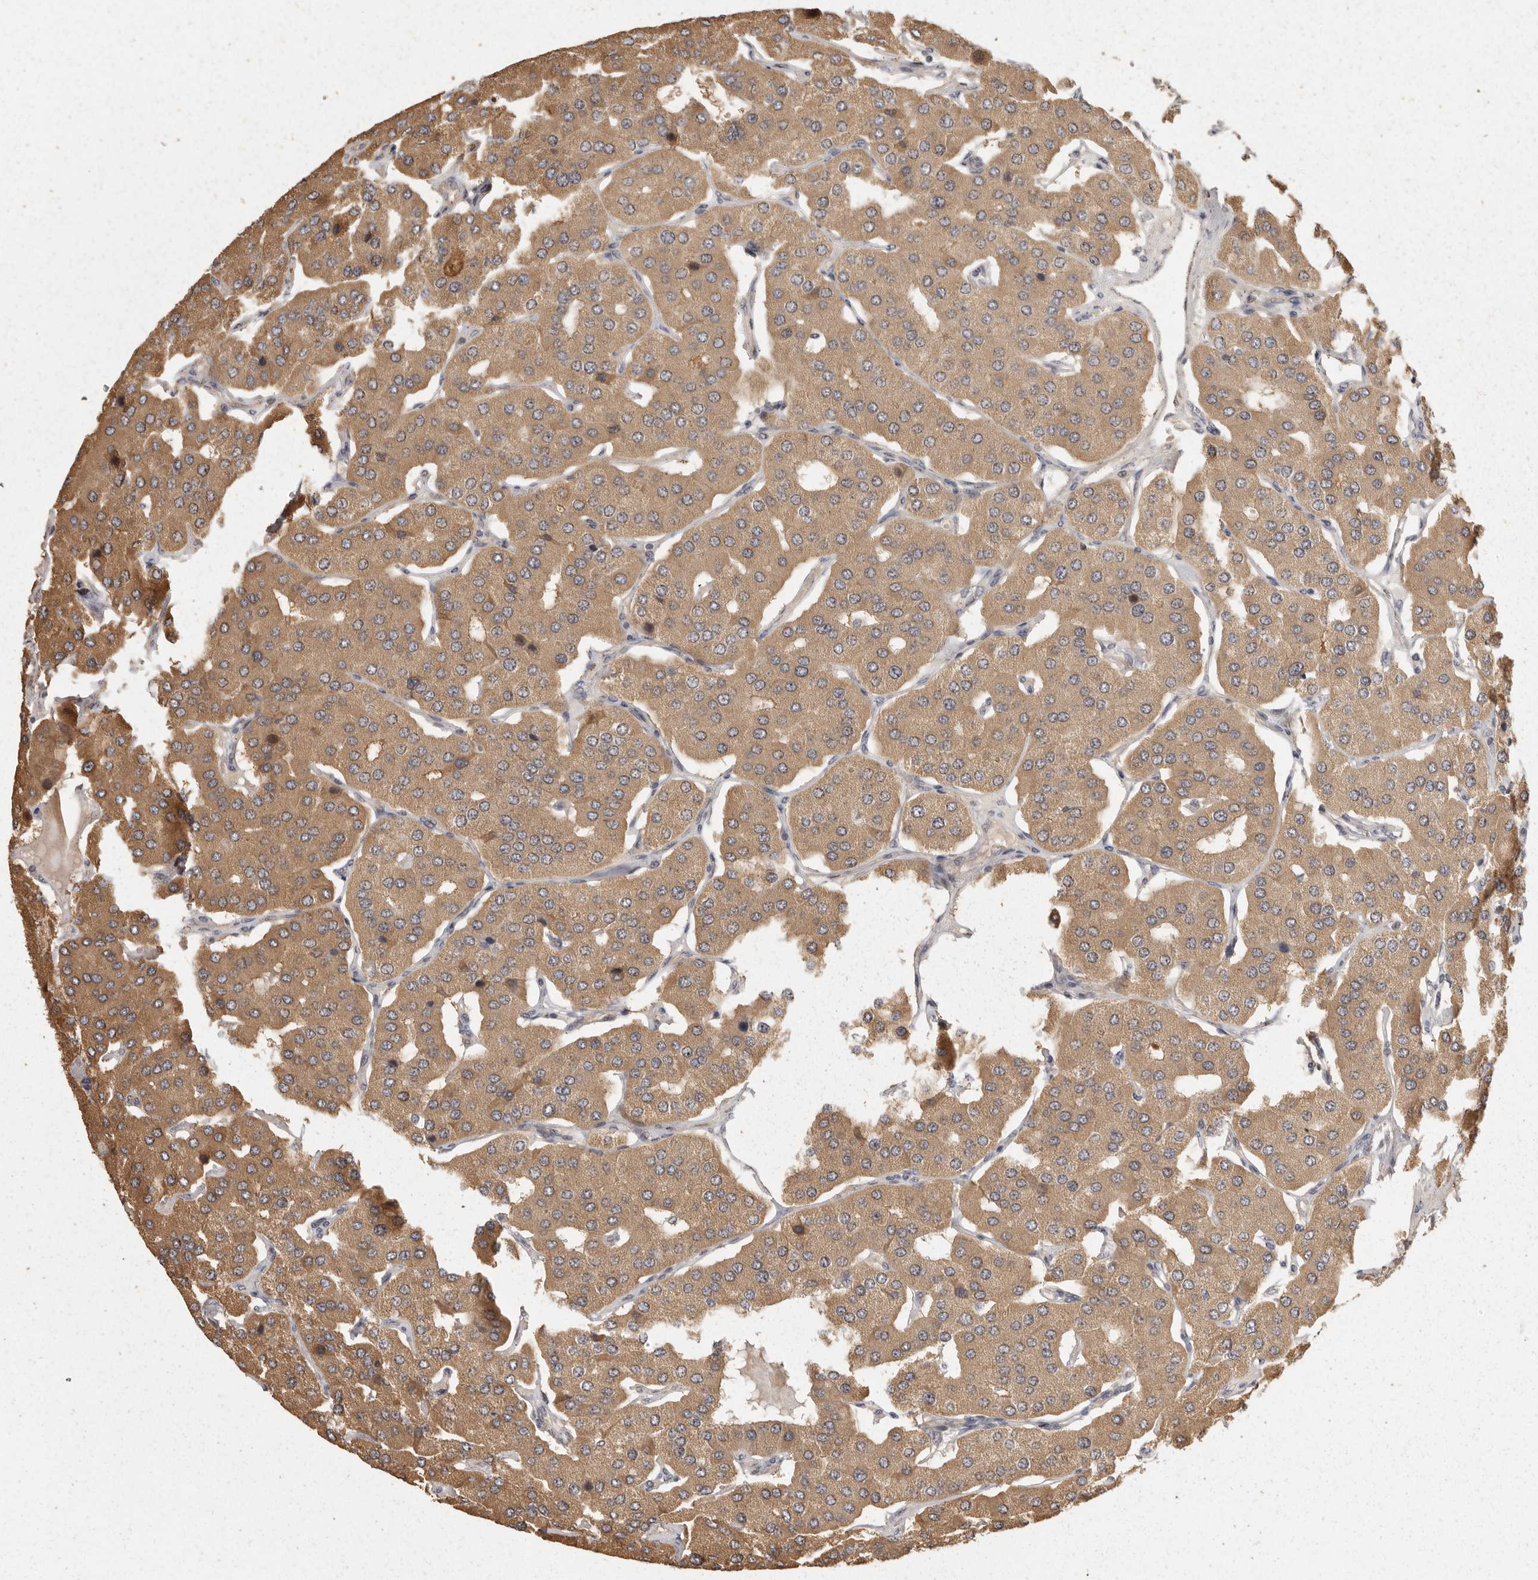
{"staining": {"intensity": "moderate", "quantity": "25%-75%", "location": "cytoplasmic/membranous"}, "tissue": "parathyroid gland", "cell_type": "Glandular cells", "image_type": "normal", "snomed": [{"axis": "morphology", "description": "Normal tissue, NOS"}, {"axis": "morphology", "description": "Adenoma, NOS"}, {"axis": "topography", "description": "Parathyroid gland"}], "caption": "Protein staining of unremarkable parathyroid gland displays moderate cytoplasmic/membranous expression in approximately 25%-75% of glandular cells.", "gene": "BAIAP2", "patient": {"sex": "female", "age": 86}}